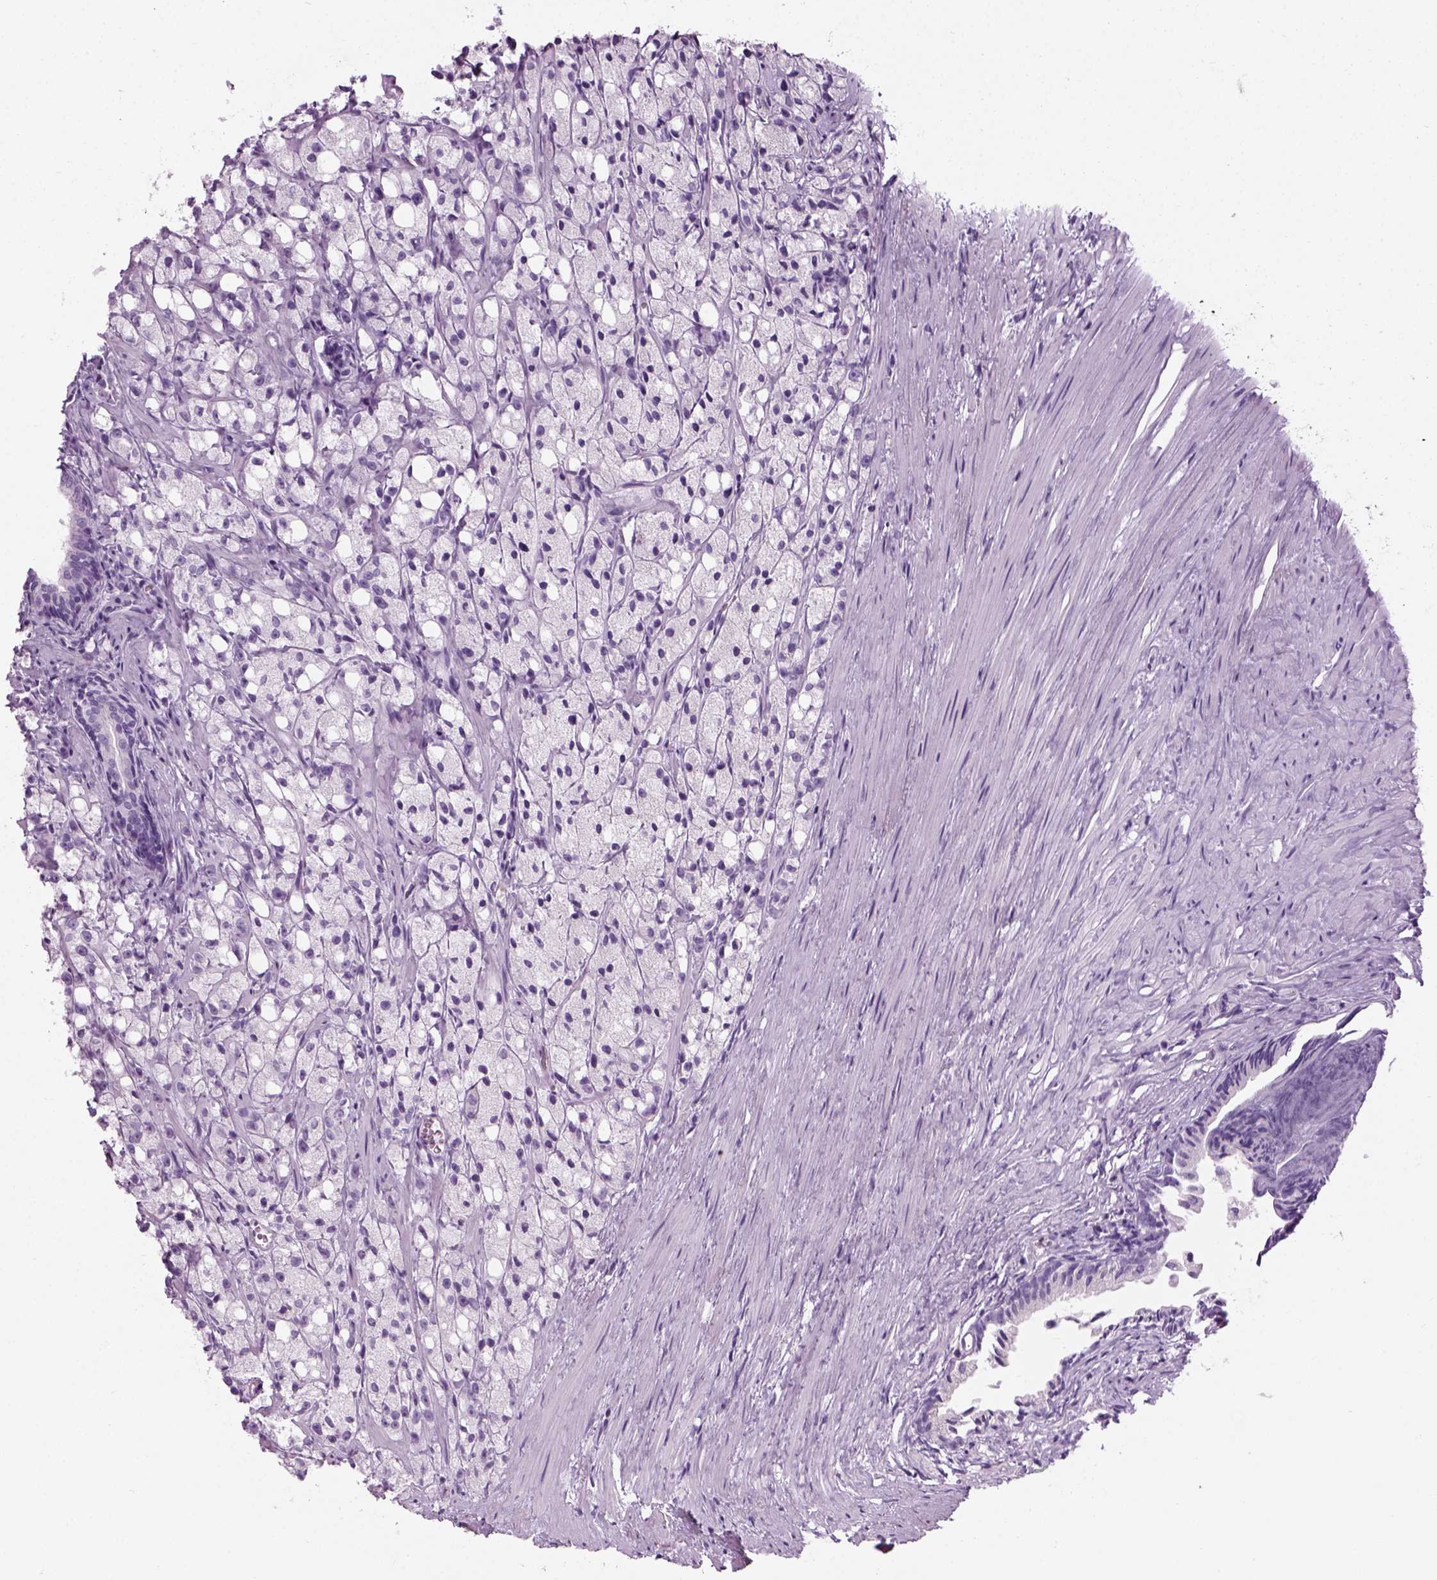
{"staining": {"intensity": "negative", "quantity": "none", "location": "none"}, "tissue": "prostate cancer", "cell_type": "Tumor cells", "image_type": "cancer", "snomed": [{"axis": "morphology", "description": "Adenocarcinoma, High grade"}, {"axis": "topography", "description": "Prostate"}], "caption": "The histopathology image reveals no staining of tumor cells in prostate high-grade adenocarcinoma.", "gene": "CIBAR2", "patient": {"sex": "male", "age": 75}}